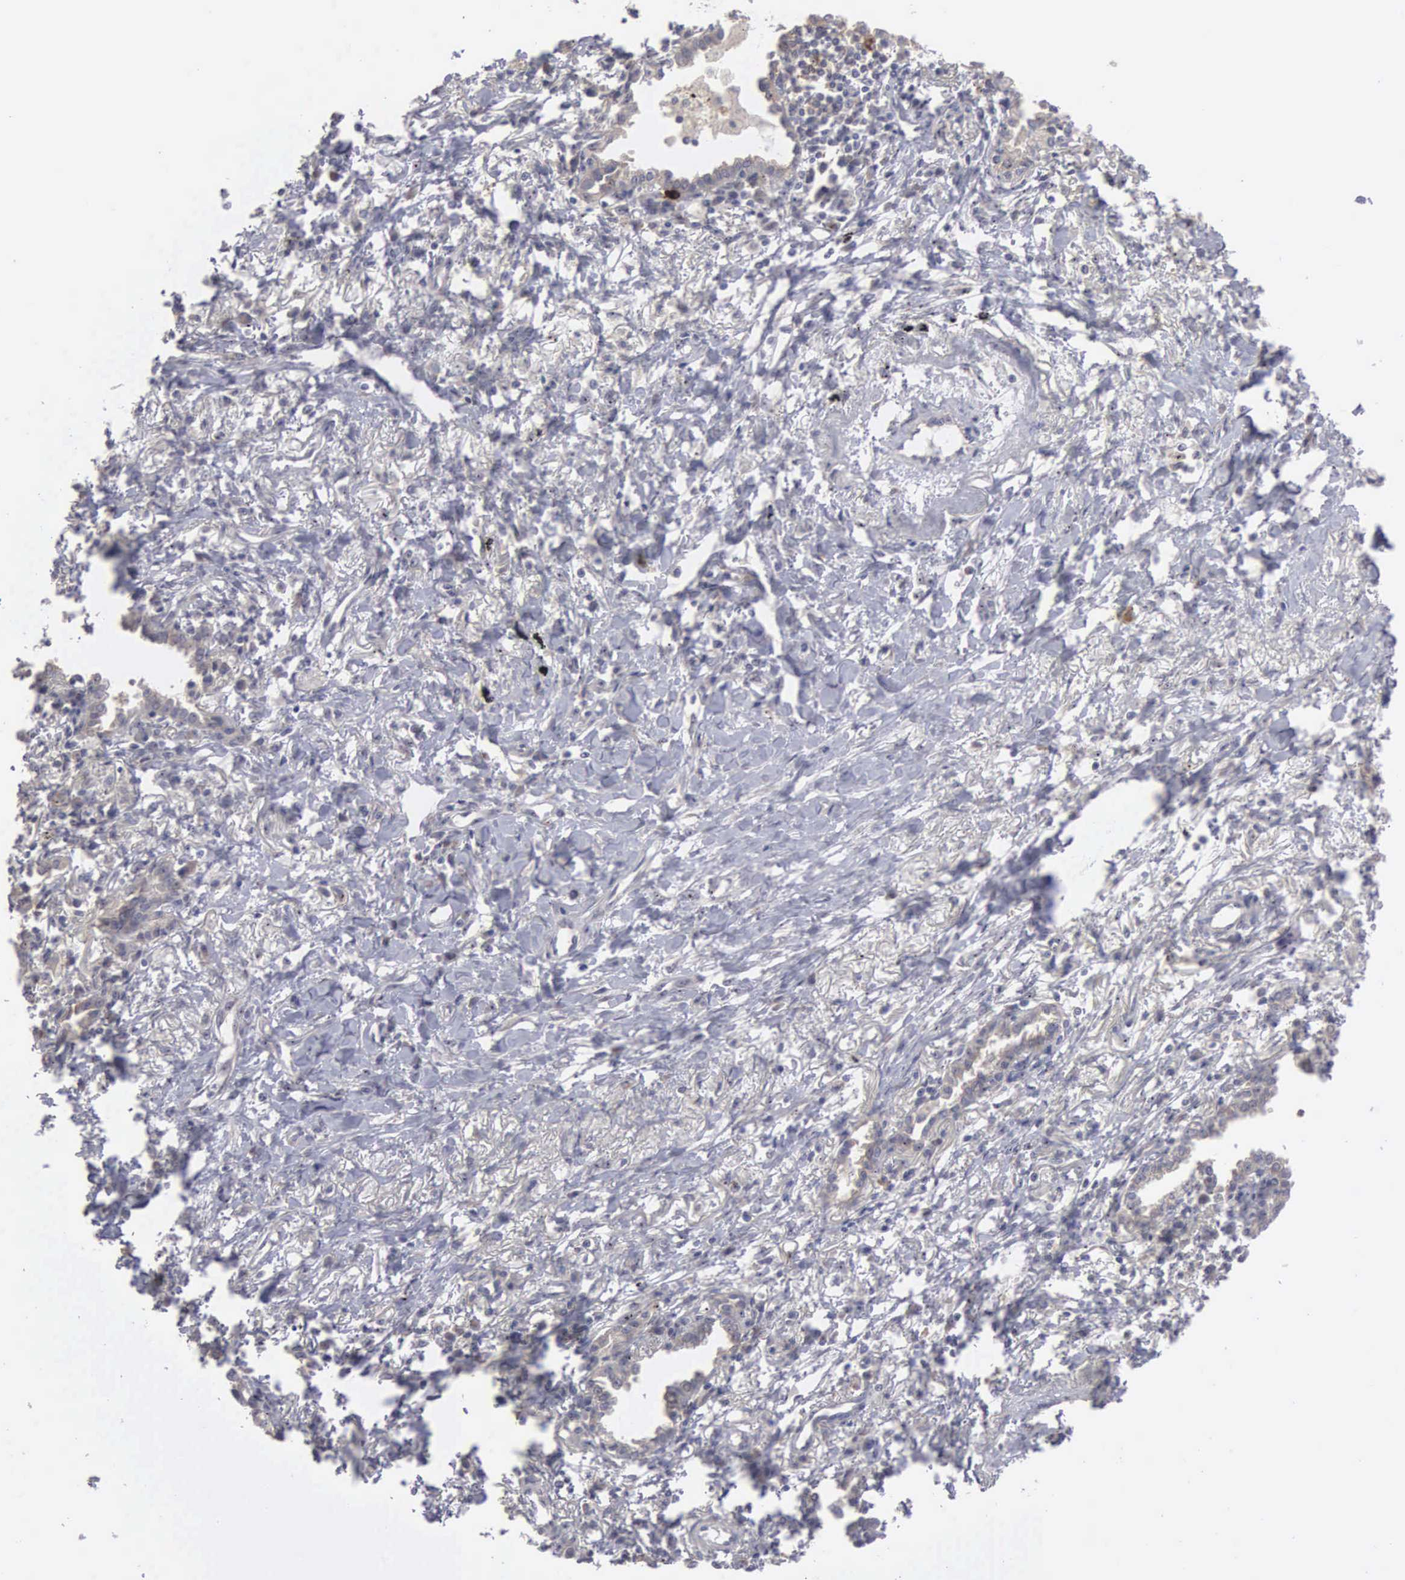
{"staining": {"intensity": "negative", "quantity": "none", "location": "none"}, "tissue": "lung cancer", "cell_type": "Tumor cells", "image_type": "cancer", "snomed": [{"axis": "morphology", "description": "Adenocarcinoma, NOS"}, {"axis": "topography", "description": "Lung"}], "caption": "High power microscopy image of an immunohistochemistry (IHC) micrograph of lung cancer (adenocarcinoma), revealing no significant expression in tumor cells.", "gene": "AMN", "patient": {"sex": "male", "age": 60}}